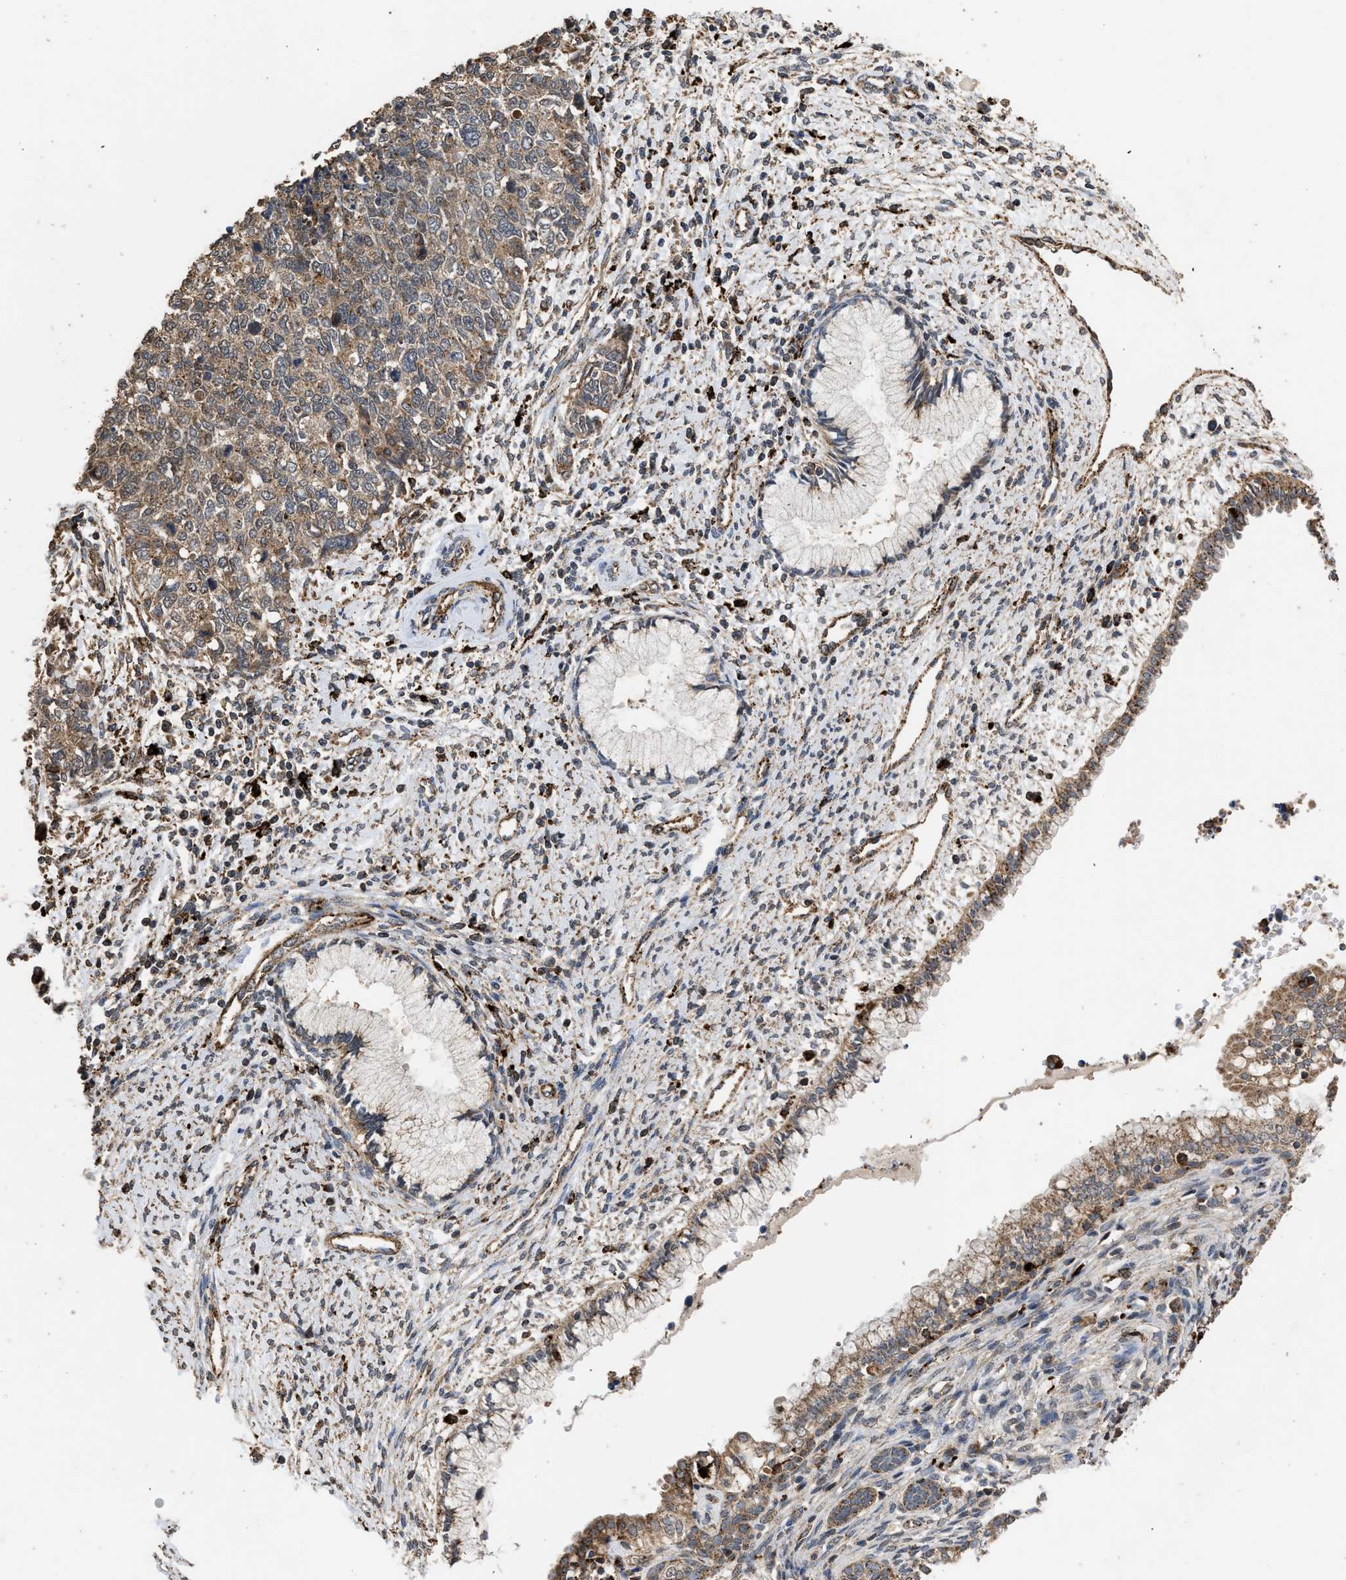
{"staining": {"intensity": "moderate", "quantity": ">75%", "location": "cytoplasmic/membranous"}, "tissue": "cervical cancer", "cell_type": "Tumor cells", "image_type": "cancer", "snomed": [{"axis": "morphology", "description": "Squamous cell carcinoma, NOS"}, {"axis": "topography", "description": "Cervix"}], "caption": "Cervical cancer stained with a protein marker exhibits moderate staining in tumor cells.", "gene": "CTSV", "patient": {"sex": "female", "age": 63}}